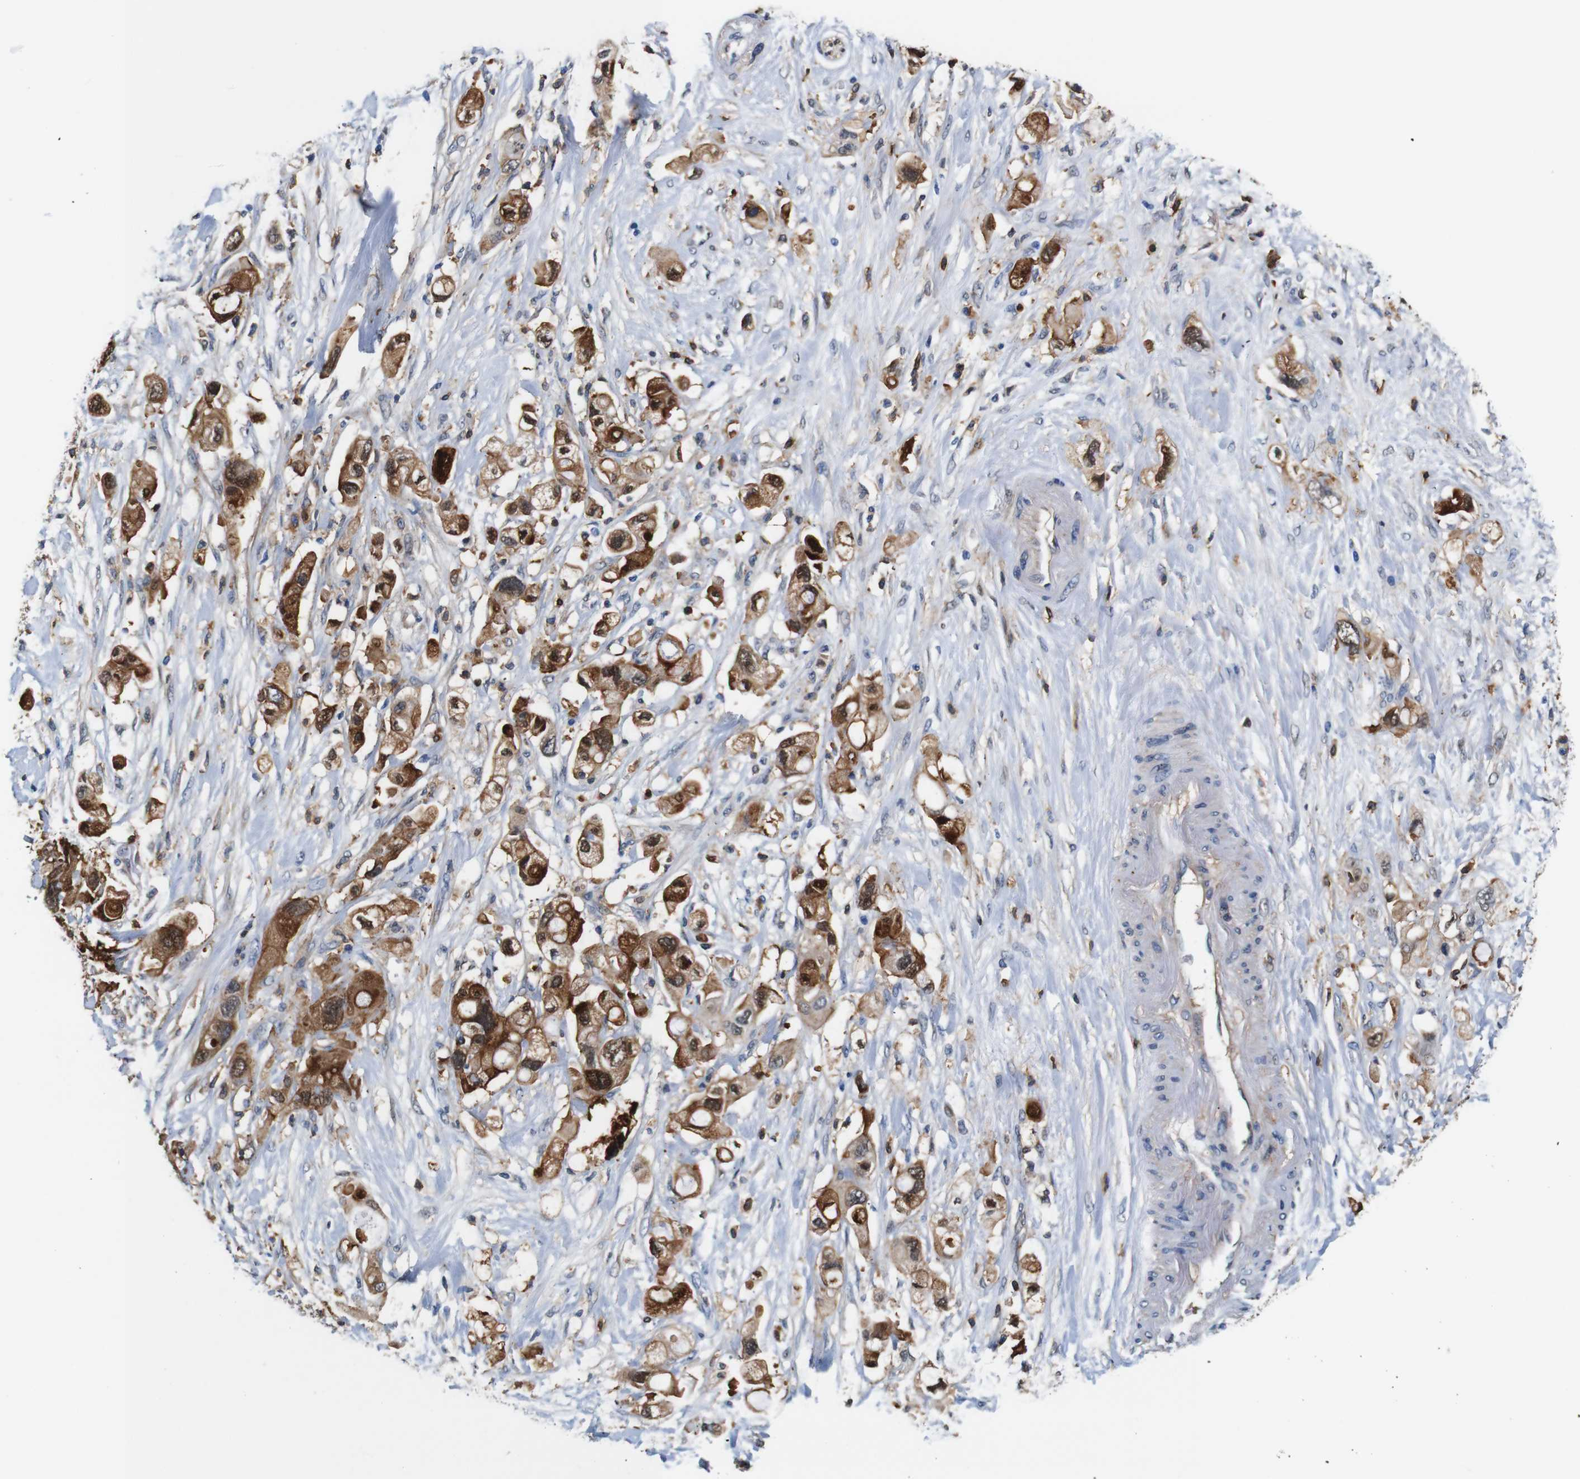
{"staining": {"intensity": "moderate", "quantity": ">75%", "location": "cytoplasmic/membranous,nuclear"}, "tissue": "pancreatic cancer", "cell_type": "Tumor cells", "image_type": "cancer", "snomed": [{"axis": "morphology", "description": "Adenocarcinoma, NOS"}, {"axis": "topography", "description": "Pancreas"}], "caption": "This photomicrograph displays immunohistochemistry (IHC) staining of human adenocarcinoma (pancreatic), with medium moderate cytoplasmic/membranous and nuclear positivity in approximately >75% of tumor cells.", "gene": "ANXA1", "patient": {"sex": "female", "age": 56}}